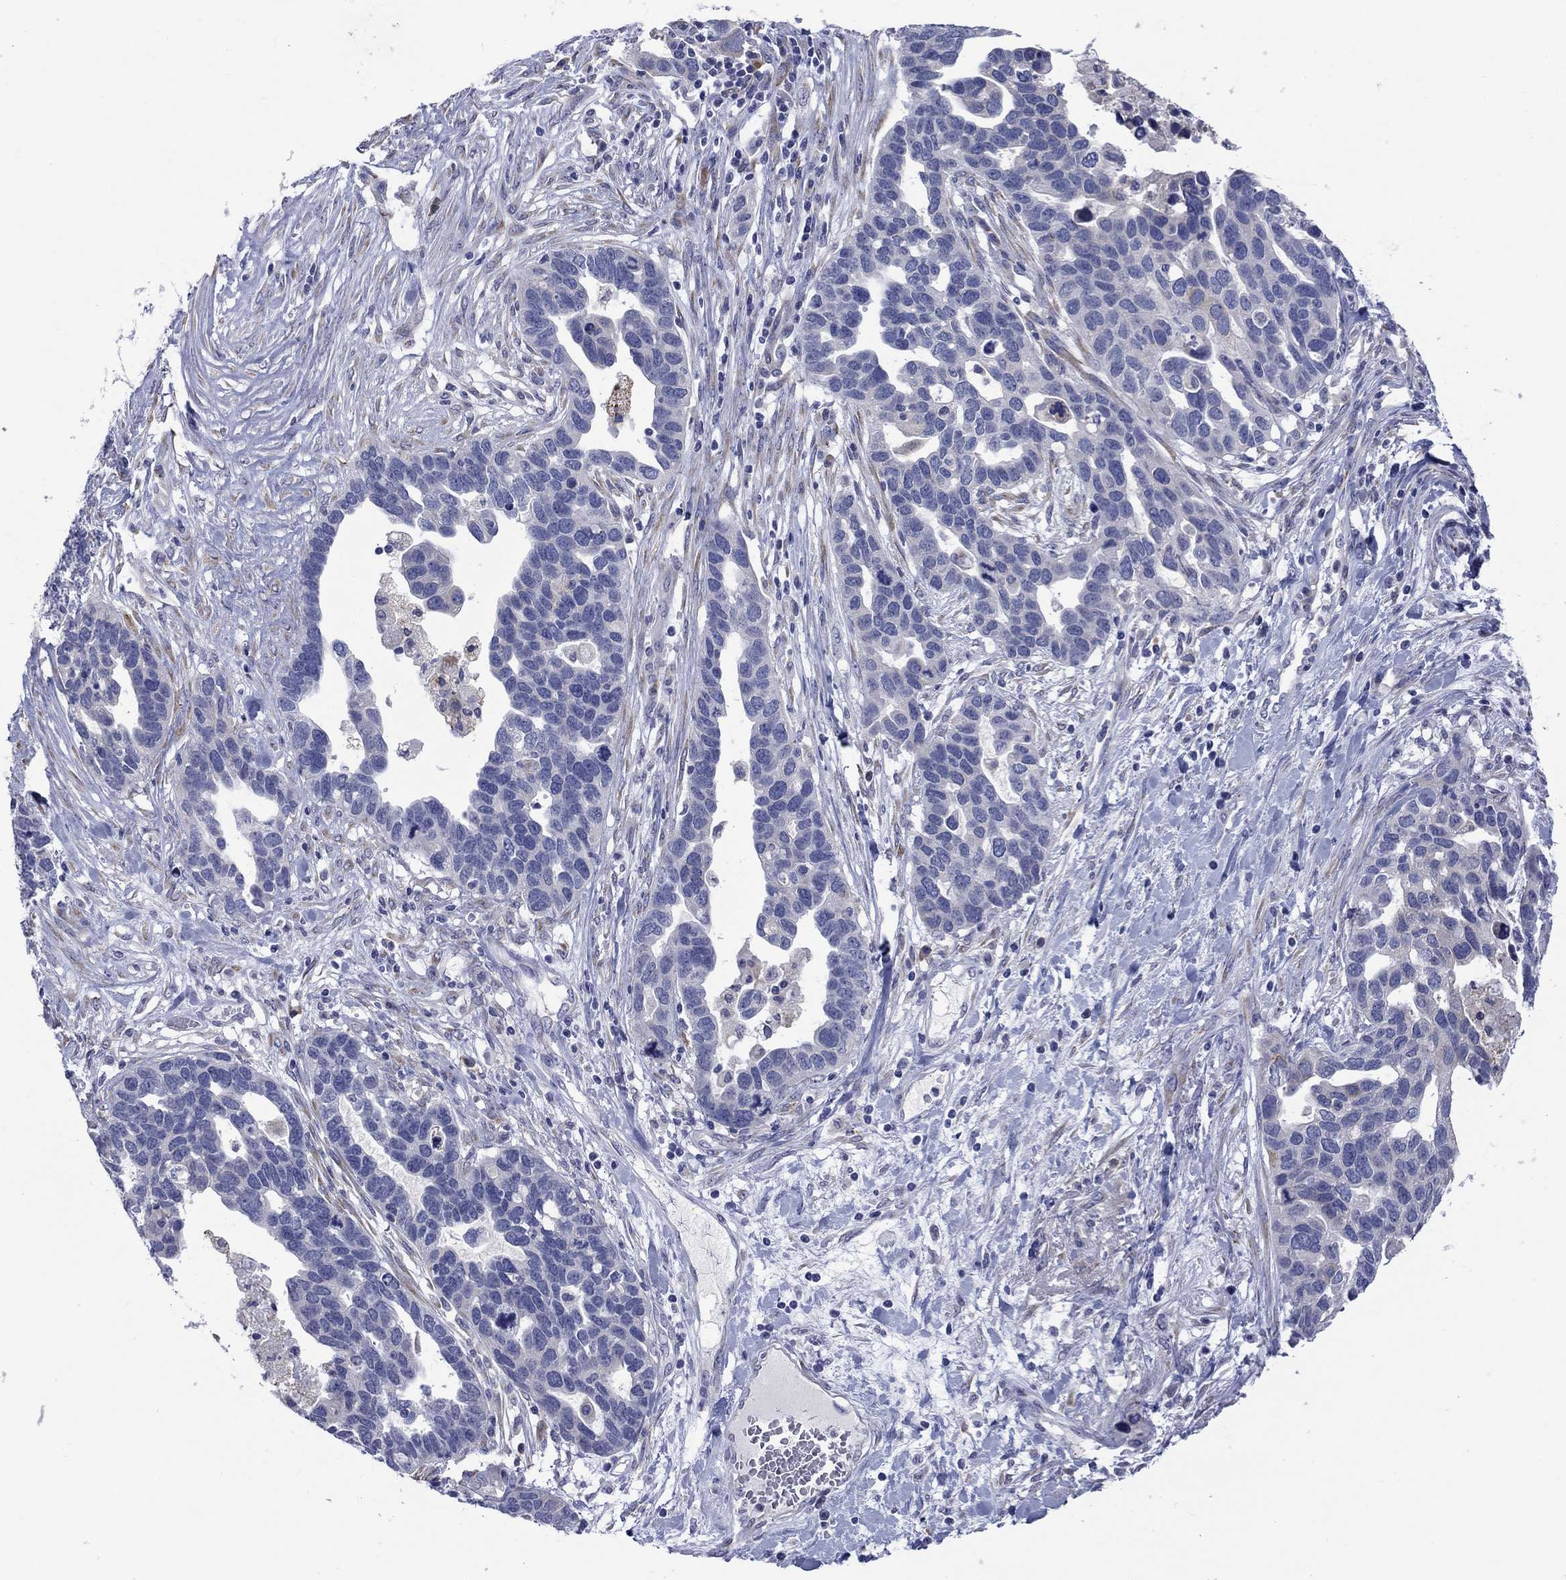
{"staining": {"intensity": "negative", "quantity": "none", "location": "none"}, "tissue": "ovarian cancer", "cell_type": "Tumor cells", "image_type": "cancer", "snomed": [{"axis": "morphology", "description": "Cystadenocarcinoma, serous, NOS"}, {"axis": "topography", "description": "Ovary"}], "caption": "Immunohistochemistry (IHC) micrograph of neoplastic tissue: ovarian cancer (serous cystadenocarcinoma) stained with DAB (3,3'-diaminobenzidine) demonstrates no significant protein expression in tumor cells.", "gene": "TMPRSS11A", "patient": {"sex": "female", "age": 54}}